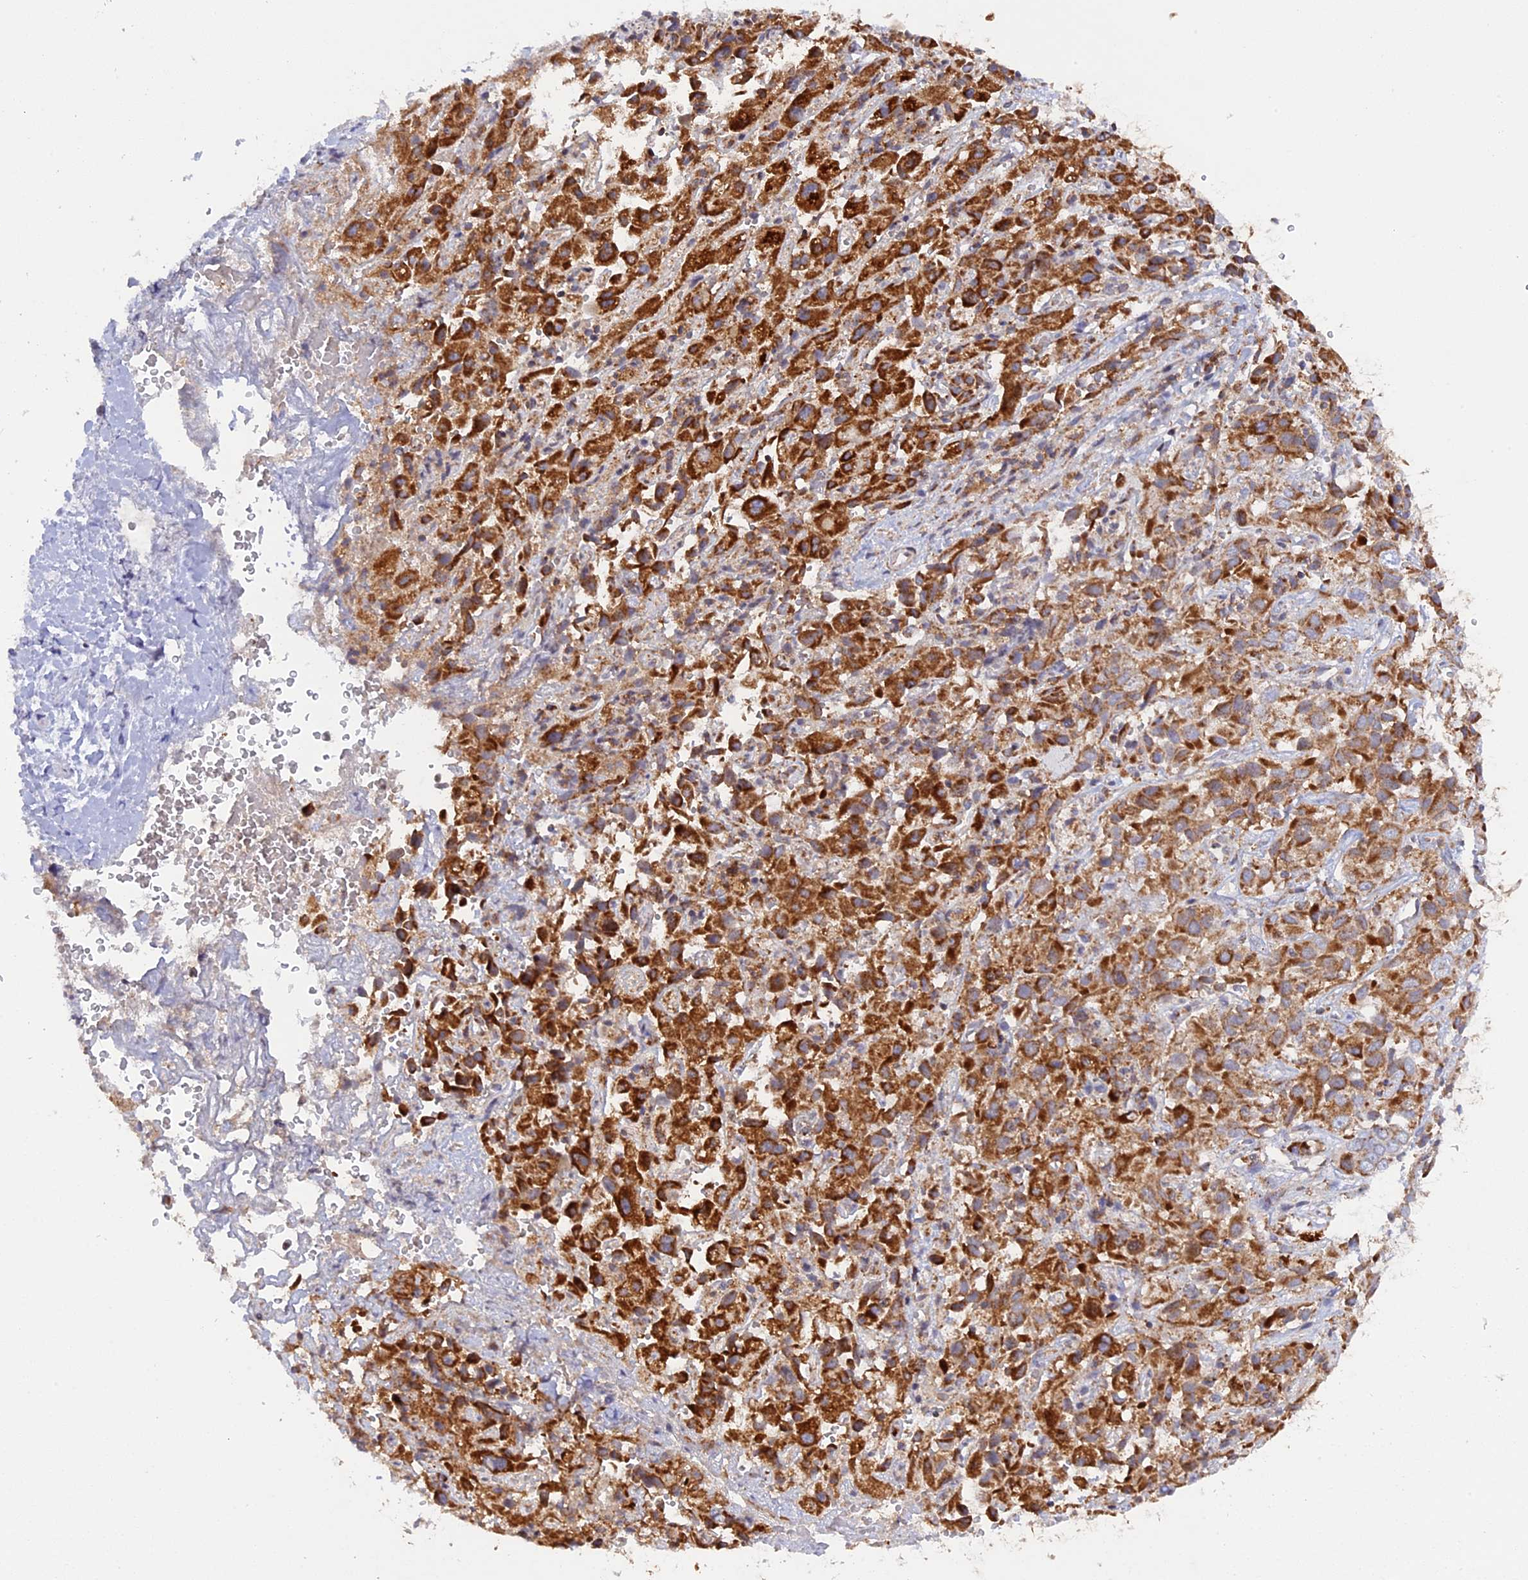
{"staining": {"intensity": "strong", "quantity": ">75%", "location": "cytoplasmic/membranous"}, "tissue": "liver cancer", "cell_type": "Tumor cells", "image_type": "cancer", "snomed": [{"axis": "morphology", "description": "Cholangiocarcinoma"}, {"axis": "topography", "description": "Liver"}], "caption": "Approximately >75% of tumor cells in human liver cancer (cholangiocarcinoma) show strong cytoplasmic/membranous protein expression as visualized by brown immunohistochemical staining.", "gene": "MPV17L", "patient": {"sex": "female", "age": 52}}